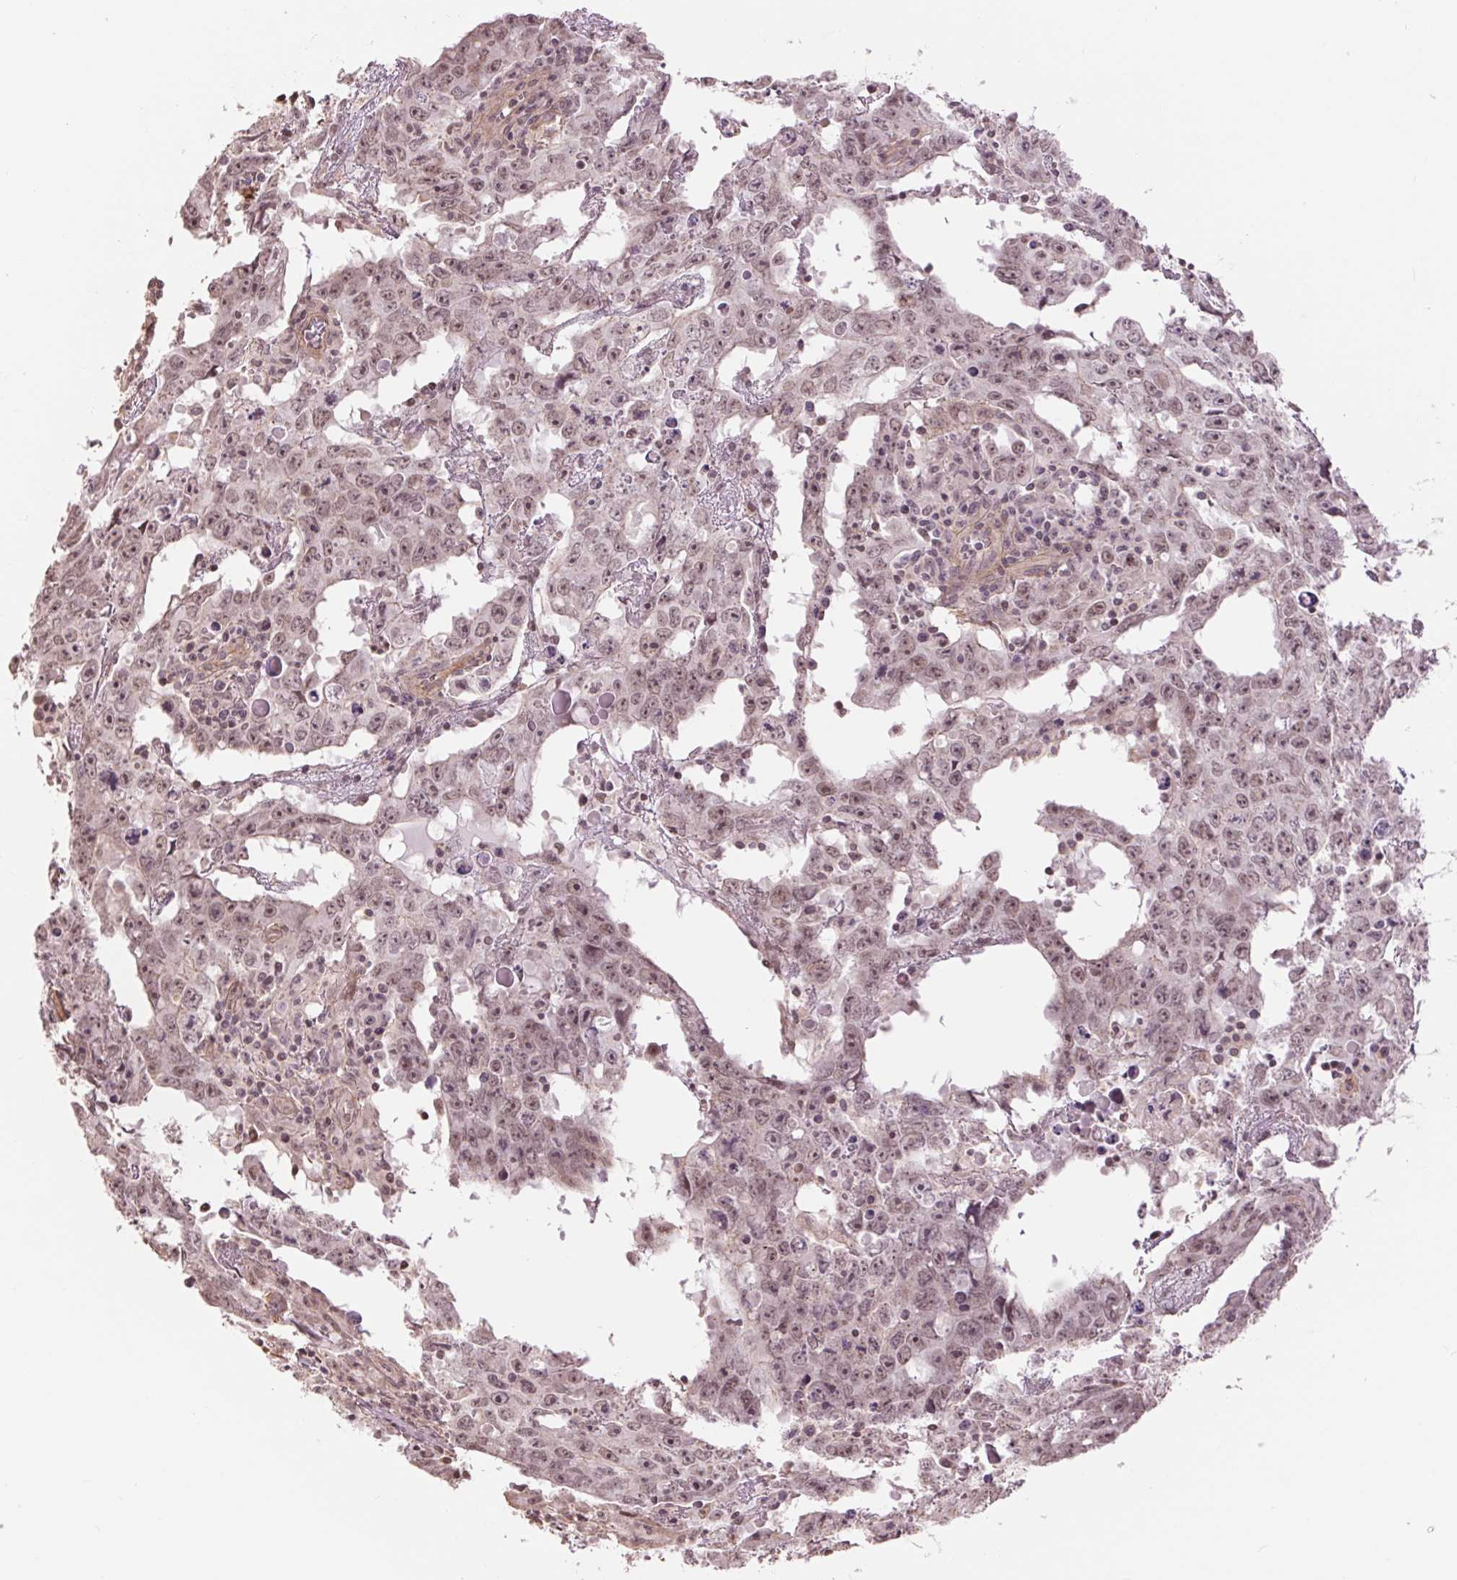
{"staining": {"intensity": "weak", "quantity": ">75%", "location": "nuclear"}, "tissue": "testis cancer", "cell_type": "Tumor cells", "image_type": "cancer", "snomed": [{"axis": "morphology", "description": "Carcinoma, Embryonal, NOS"}, {"axis": "topography", "description": "Testis"}], "caption": "This micrograph shows immunohistochemistry (IHC) staining of testis embryonal carcinoma, with low weak nuclear positivity in approximately >75% of tumor cells.", "gene": "PALM", "patient": {"sex": "male", "age": 22}}